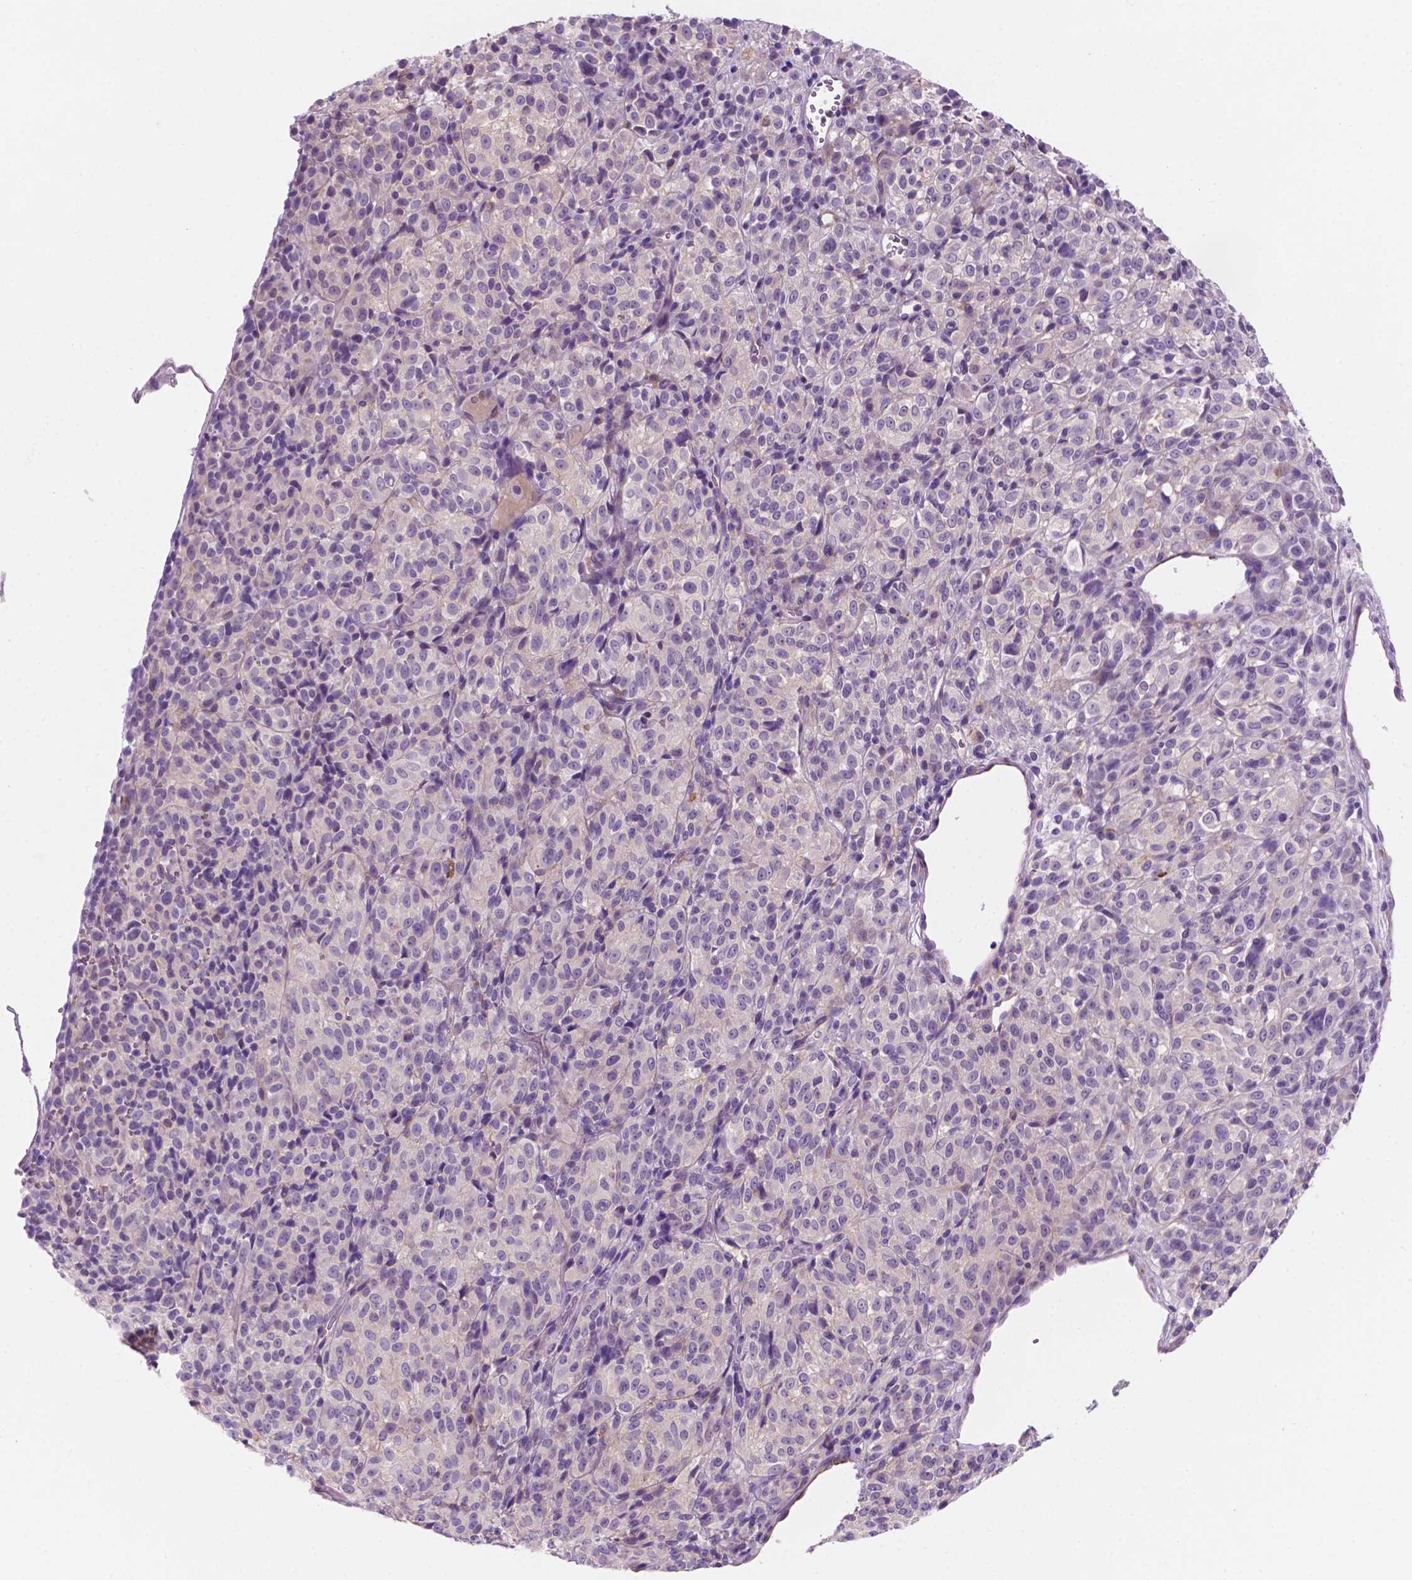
{"staining": {"intensity": "negative", "quantity": "none", "location": "none"}, "tissue": "melanoma", "cell_type": "Tumor cells", "image_type": "cancer", "snomed": [{"axis": "morphology", "description": "Malignant melanoma, Metastatic site"}, {"axis": "topography", "description": "Brain"}], "caption": "IHC of melanoma displays no positivity in tumor cells.", "gene": "EPPK1", "patient": {"sex": "female", "age": 56}}